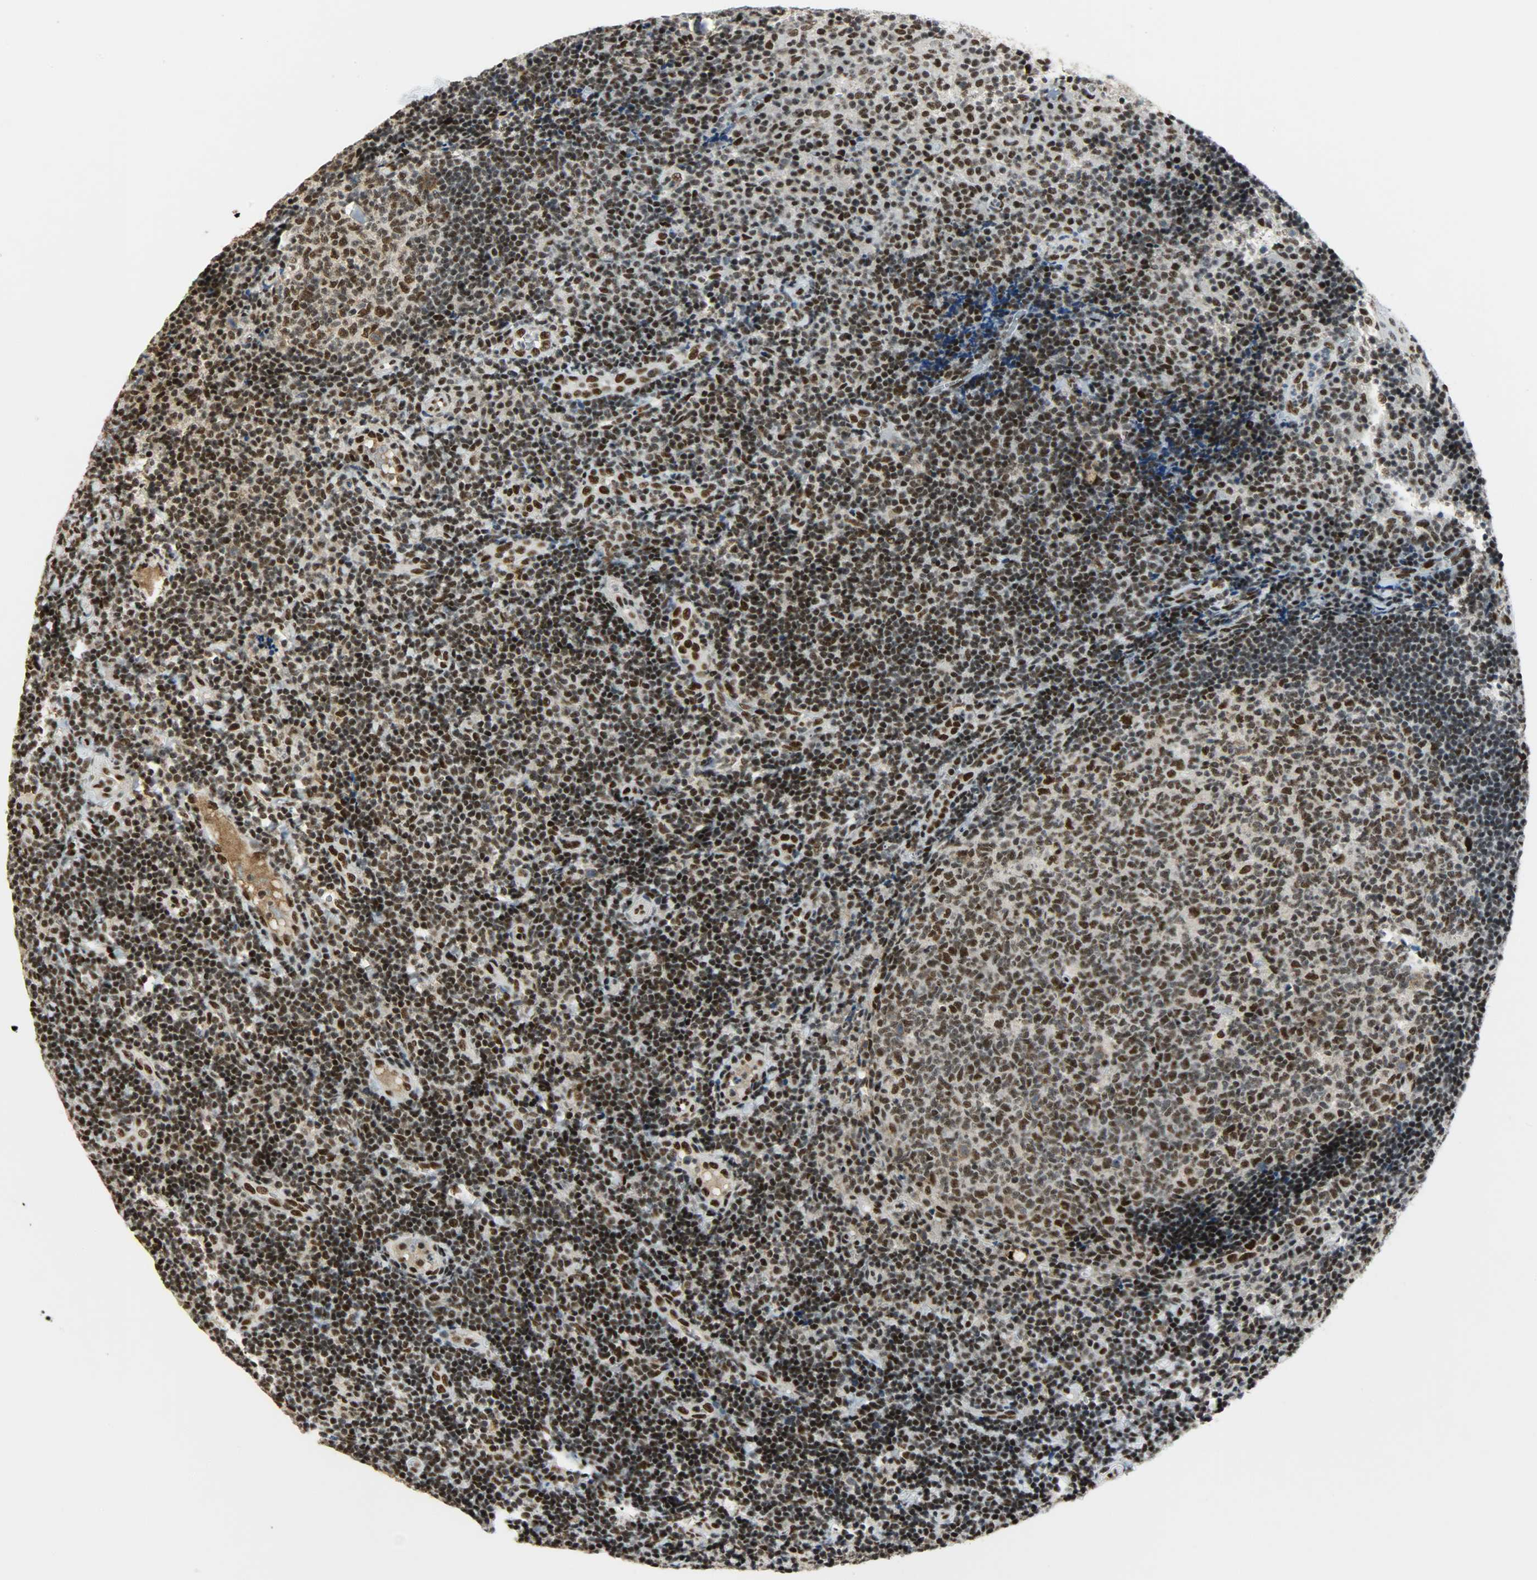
{"staining": {"intensity": "moderate", "quantity": ">75%", "location": "nuclear"}, "tissue": "tonsil", "cell_type": "Germinal center cells", "image_type": "normal", "snomed": [{"axis": "morphology", "description": "Normal tissue, NOS"}, {"axis": "topography", "description": "Tonsil"}], "caption": "Human tonsil stained for a protein (brown) reveals moderate nuclear positive expression in approximately >75% of germinal center cells.", "gene": "SSB", "patient": {"sex": "female", "age": 40}}